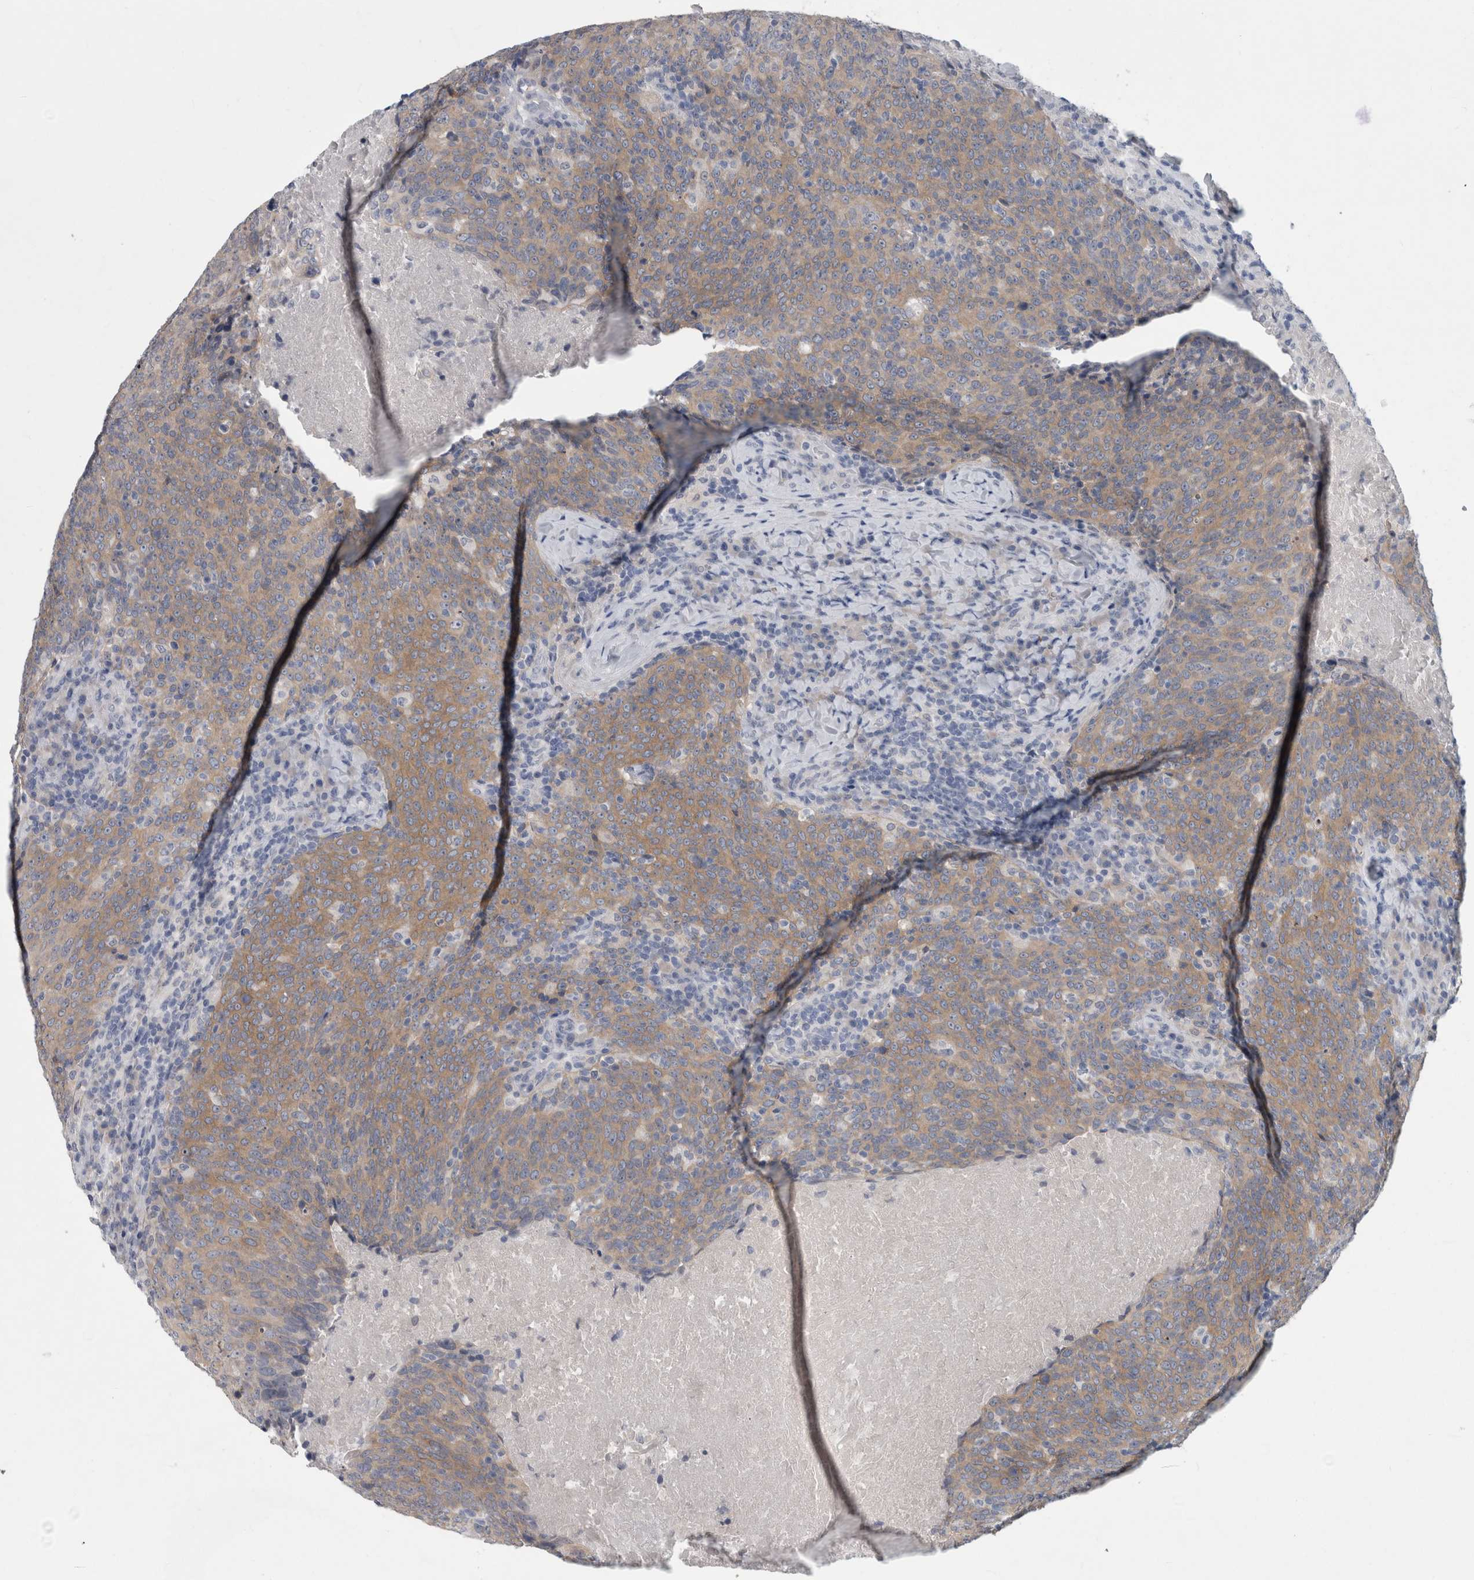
{"staining": {"intensity": "moderate", "quantity": ">75%", "location": "cytoplasmic/membranous"}, "tissue": "head and neck cancer", "cell_type": "Tumor cells", "image_type": "cancer", "snomed": [{"axis": "morphology", "description": "Squamous cell carcinoma, NOS"}, {"axis": "morphology", "description": "Squamous cell carcinoma, metastatic, NOS"}, {"axis": "topography", "description": "Lymph node"}, {"axis": "topography", "description": "Head-Neck"}], "caption": "Head and neck metastatic squamous cell carcinoma was stained to show a protein in brown. There is medium levels of moderate cytoplasmic/membranous expression in about >75% of tumor cells. Ihc stains the protein of interest in brown and the nuclei are stained blue.", "gene": "FAM83H", "patient": {"sex": "male", "age": 62}}